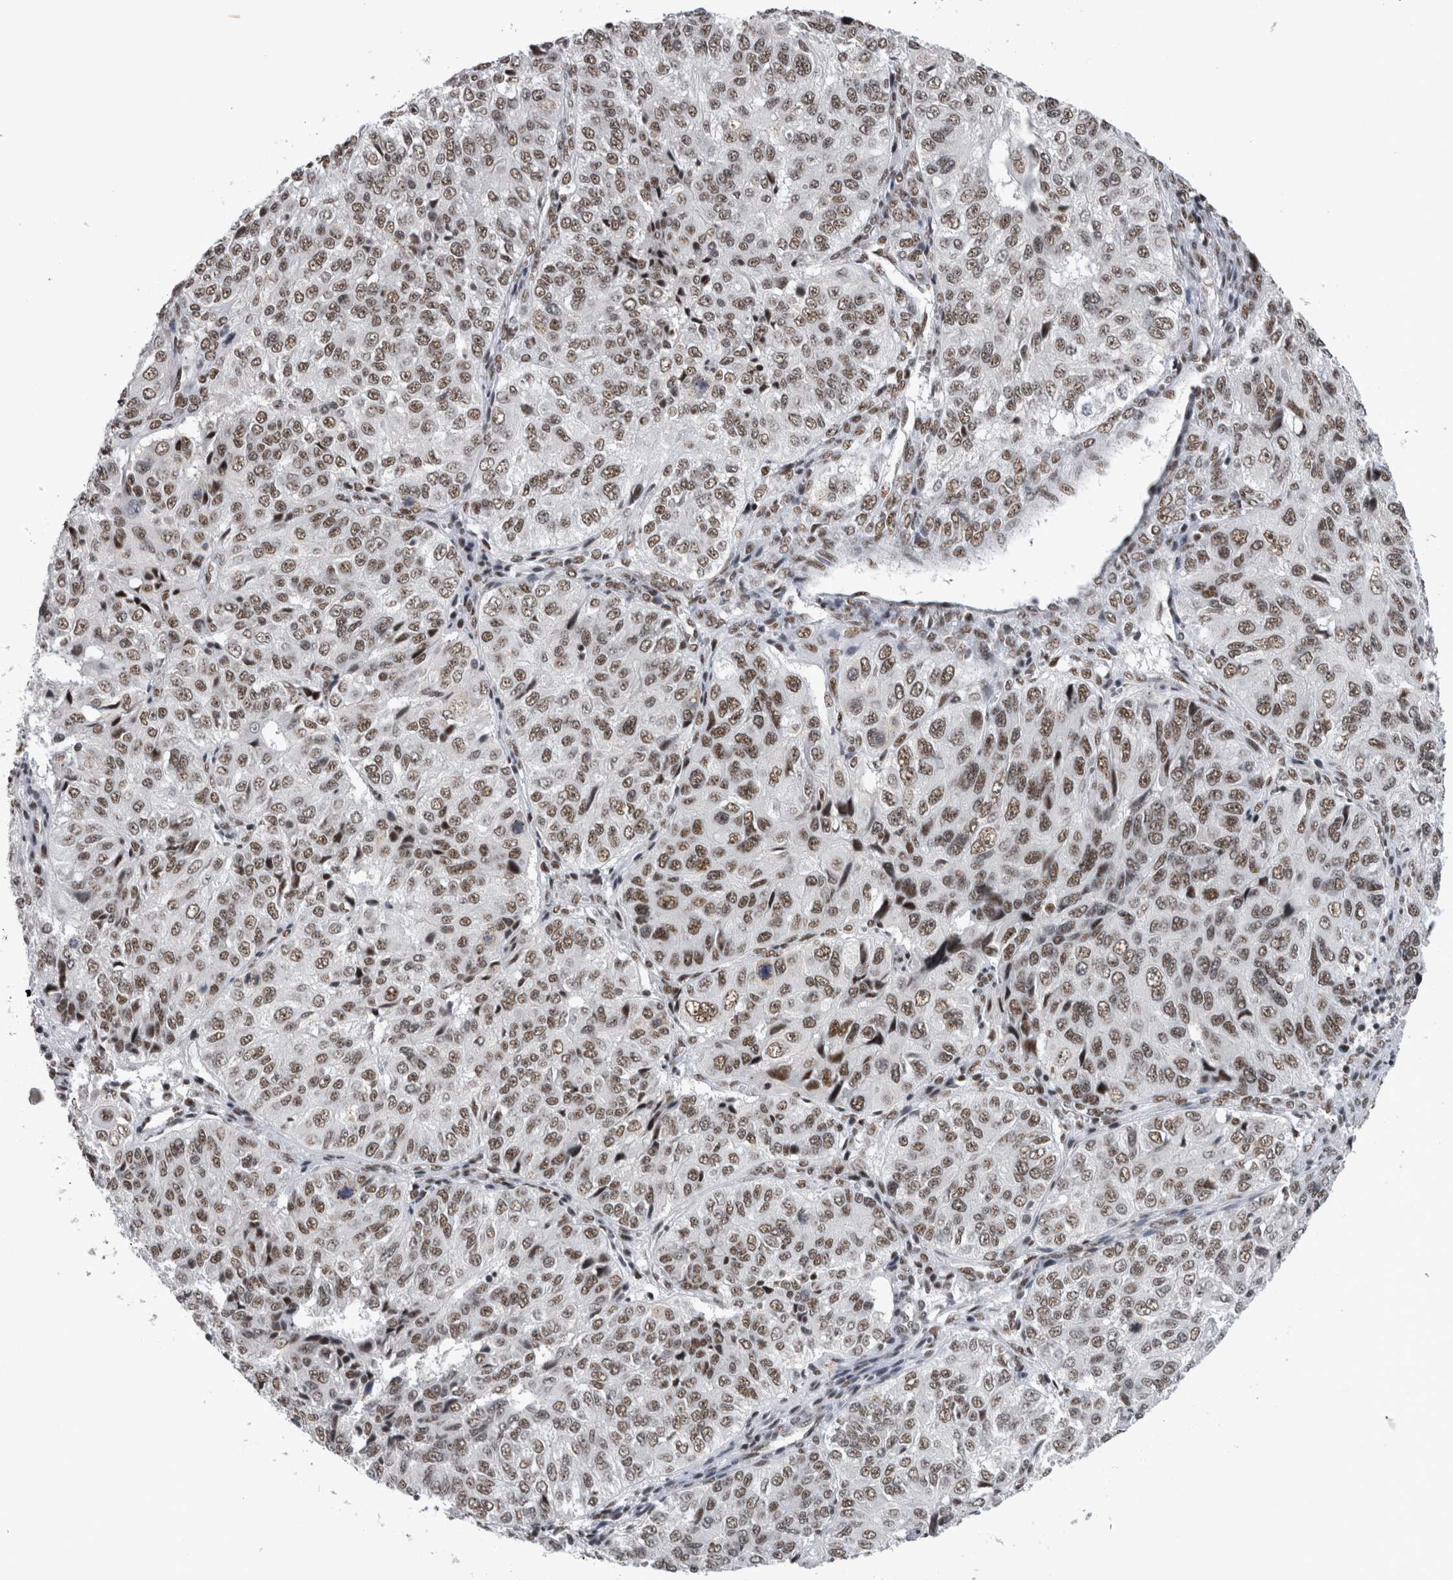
{"staining": {"intensity": "weak", "quantity": ">75%", "location": "nuclear"}, "tissue": "ovarian cancer", "cell_type": "Tumor cells", "image_type": "cancer", "snomed": [{"axis": "morphology", "description": "Carcinoma, endometroid"}, {"axis": "topography", "description": "Ovary"}], "caption": "Immunohistochemical staining of human ovarian endometroid carcinoma demonstrates weak nuclear protein staining in approximately >75% of tumor cells.", "gene": "CDK11A", "patient": {"sex": "female", "age": 51}}